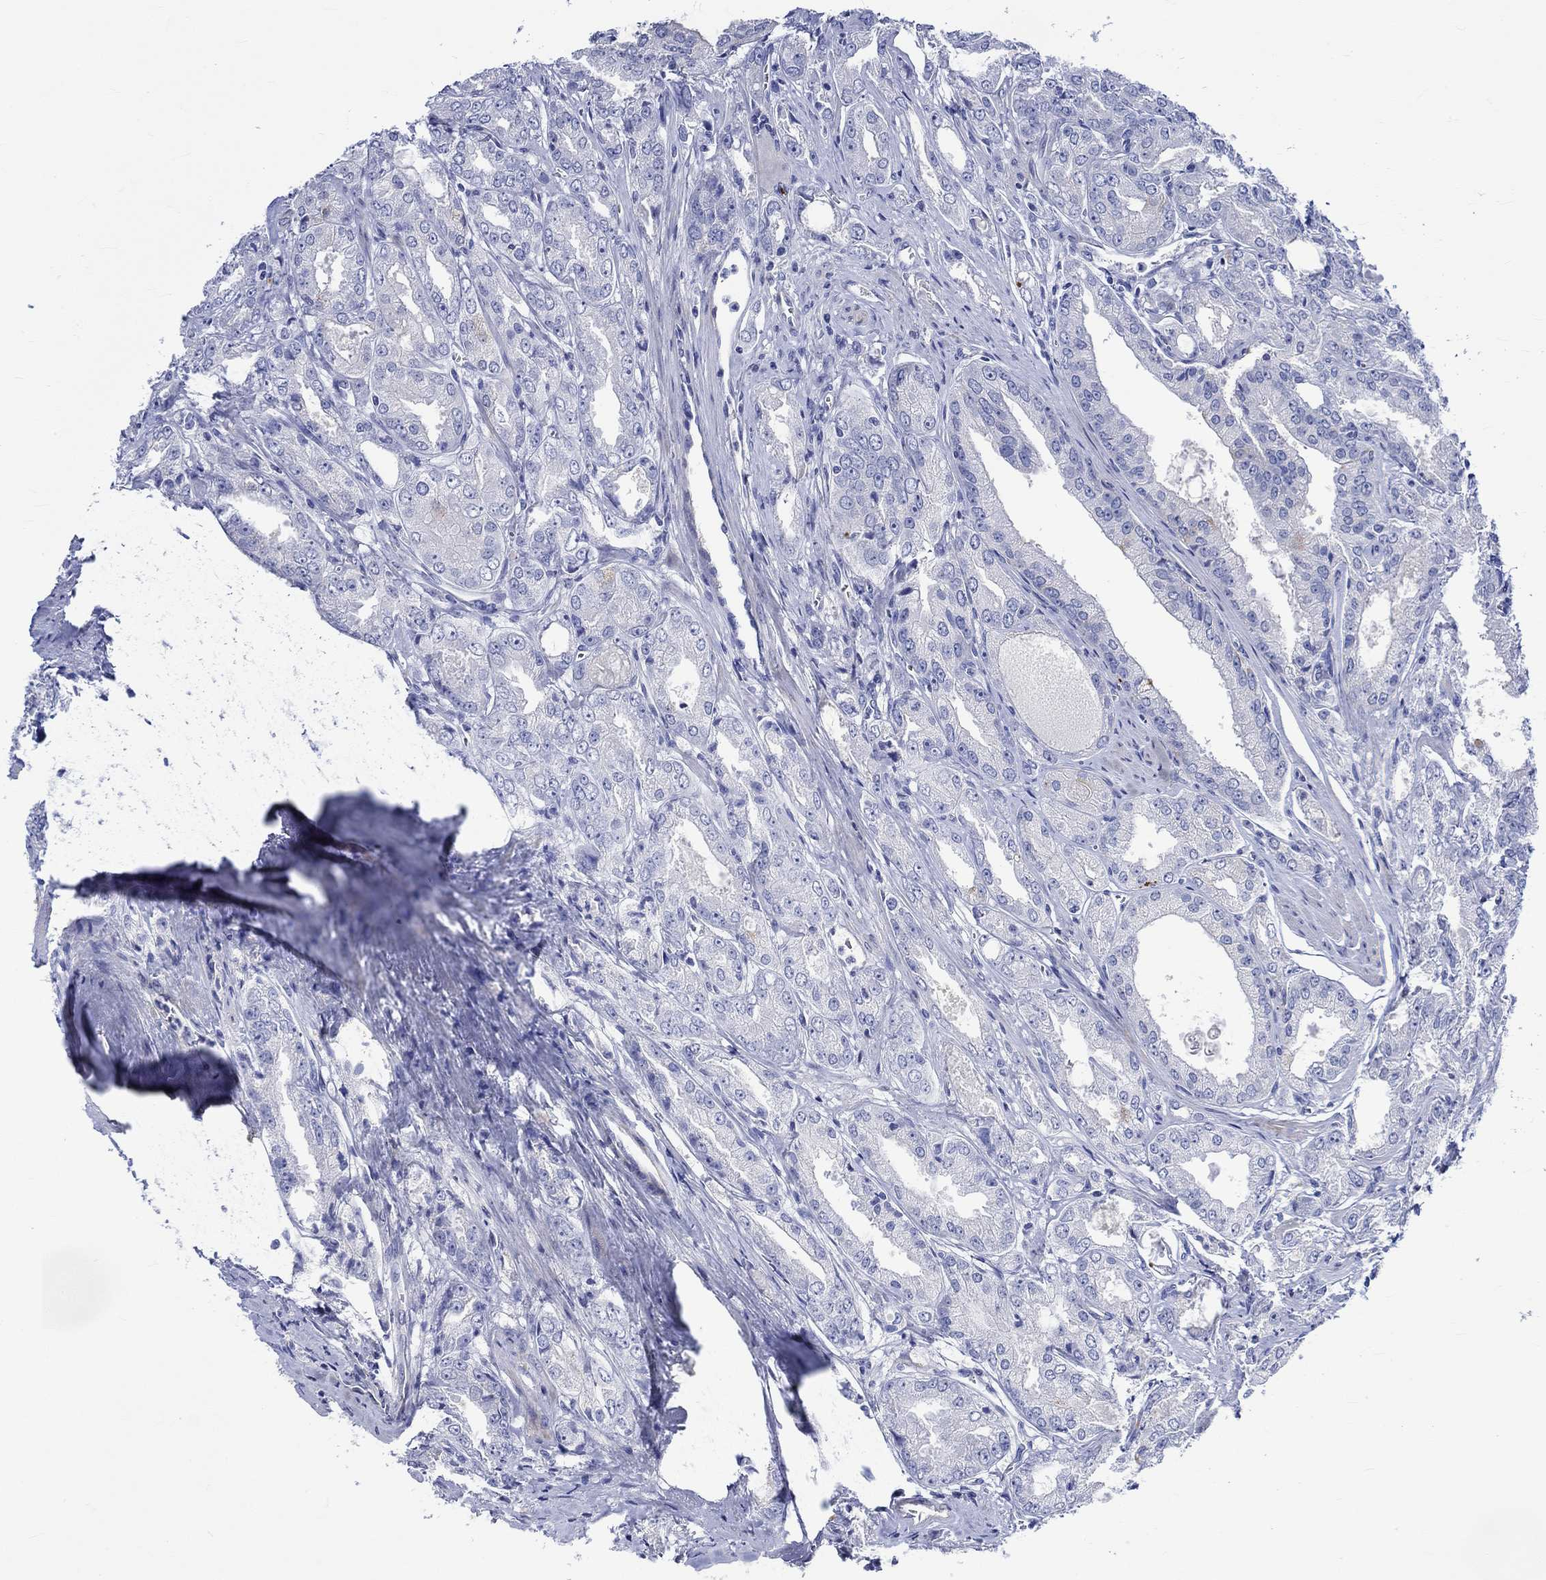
{"staining": {"intensity": "negative", "quantity": "none", "location": "none"}, "tissue": "prostate cancer", "cell_type": "Tumor cells", "image_type": "cancer", "snomed": [{"axis": "morphology", "description": "Adenocarcinoma, NOS"}, {"axis": "morphology", "description": "Adenocarcinoma, High grade"}, {"axis": "topography", "description": "Prostate"}], "caption": "A histopathology image of human high-grade adenocarcinoma (prostate) is negative for staining in tumor cells. Nuclei are stained in blue.", "gene": "NRIP3", "patient": {"sex": "male", "age": 70}}